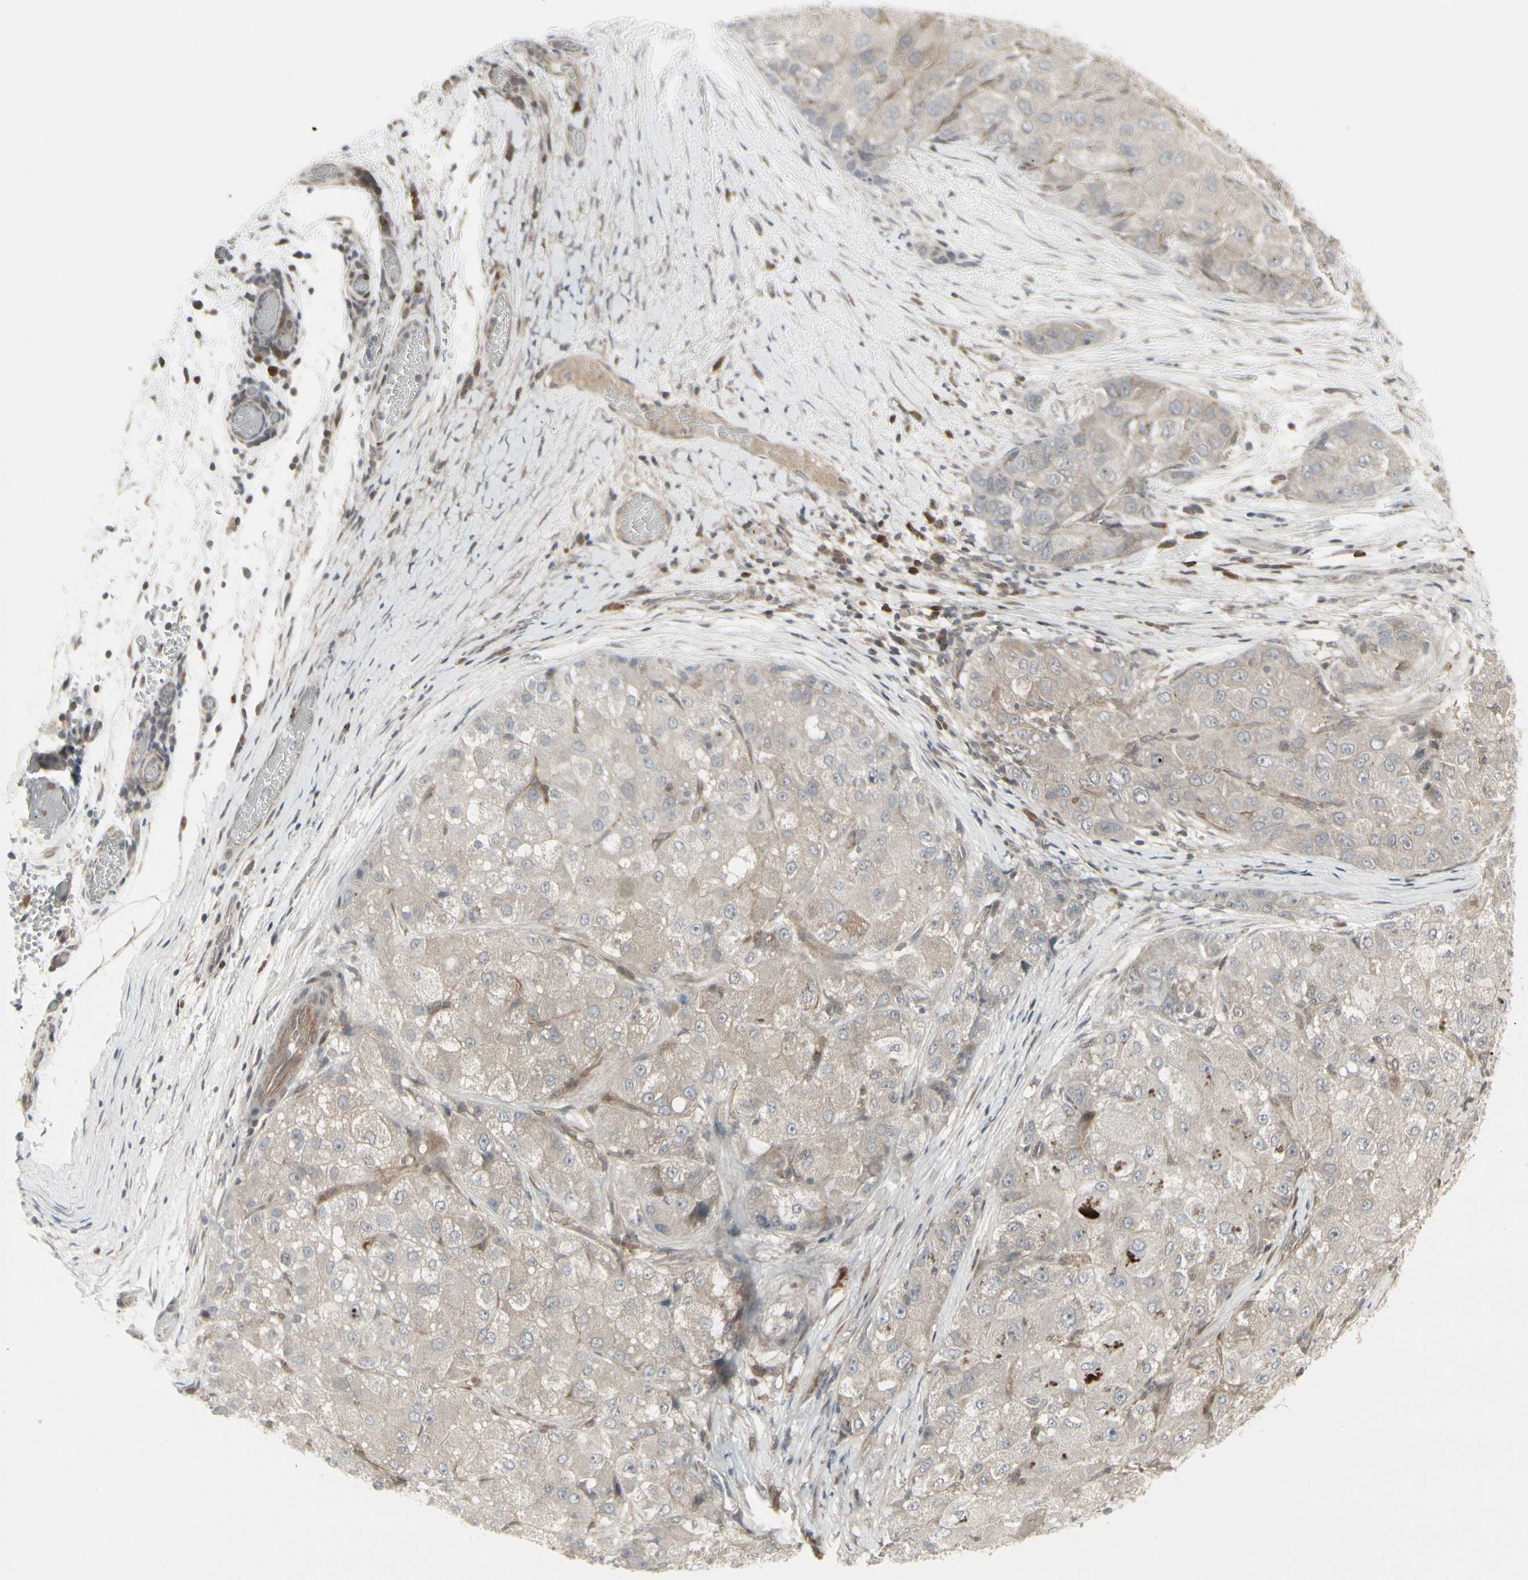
{"staining": {"intensity": "weak", "quantity": ">75%", "location": "cytoplasmic/membranous"}, "tissue": "liver cancer", "cell_type": "Tumor cells", "image_type": "cancer", "snomed": [{"axis": "morphology", "description": "Carcinoma, Hepatocellular, NOS"}, {"axis": "topography", "description": "Liver"}], "caption": "The image reveals a brown stain indicating the presence of a protein in the cytoplasmic/membranous of tumor cells in hepatocellular carcinoma (liver). (IHC, brightfield microscopy, high magnification).", "gene": "IGFBP6", "patient": {"sex": "male", "age": 80}}